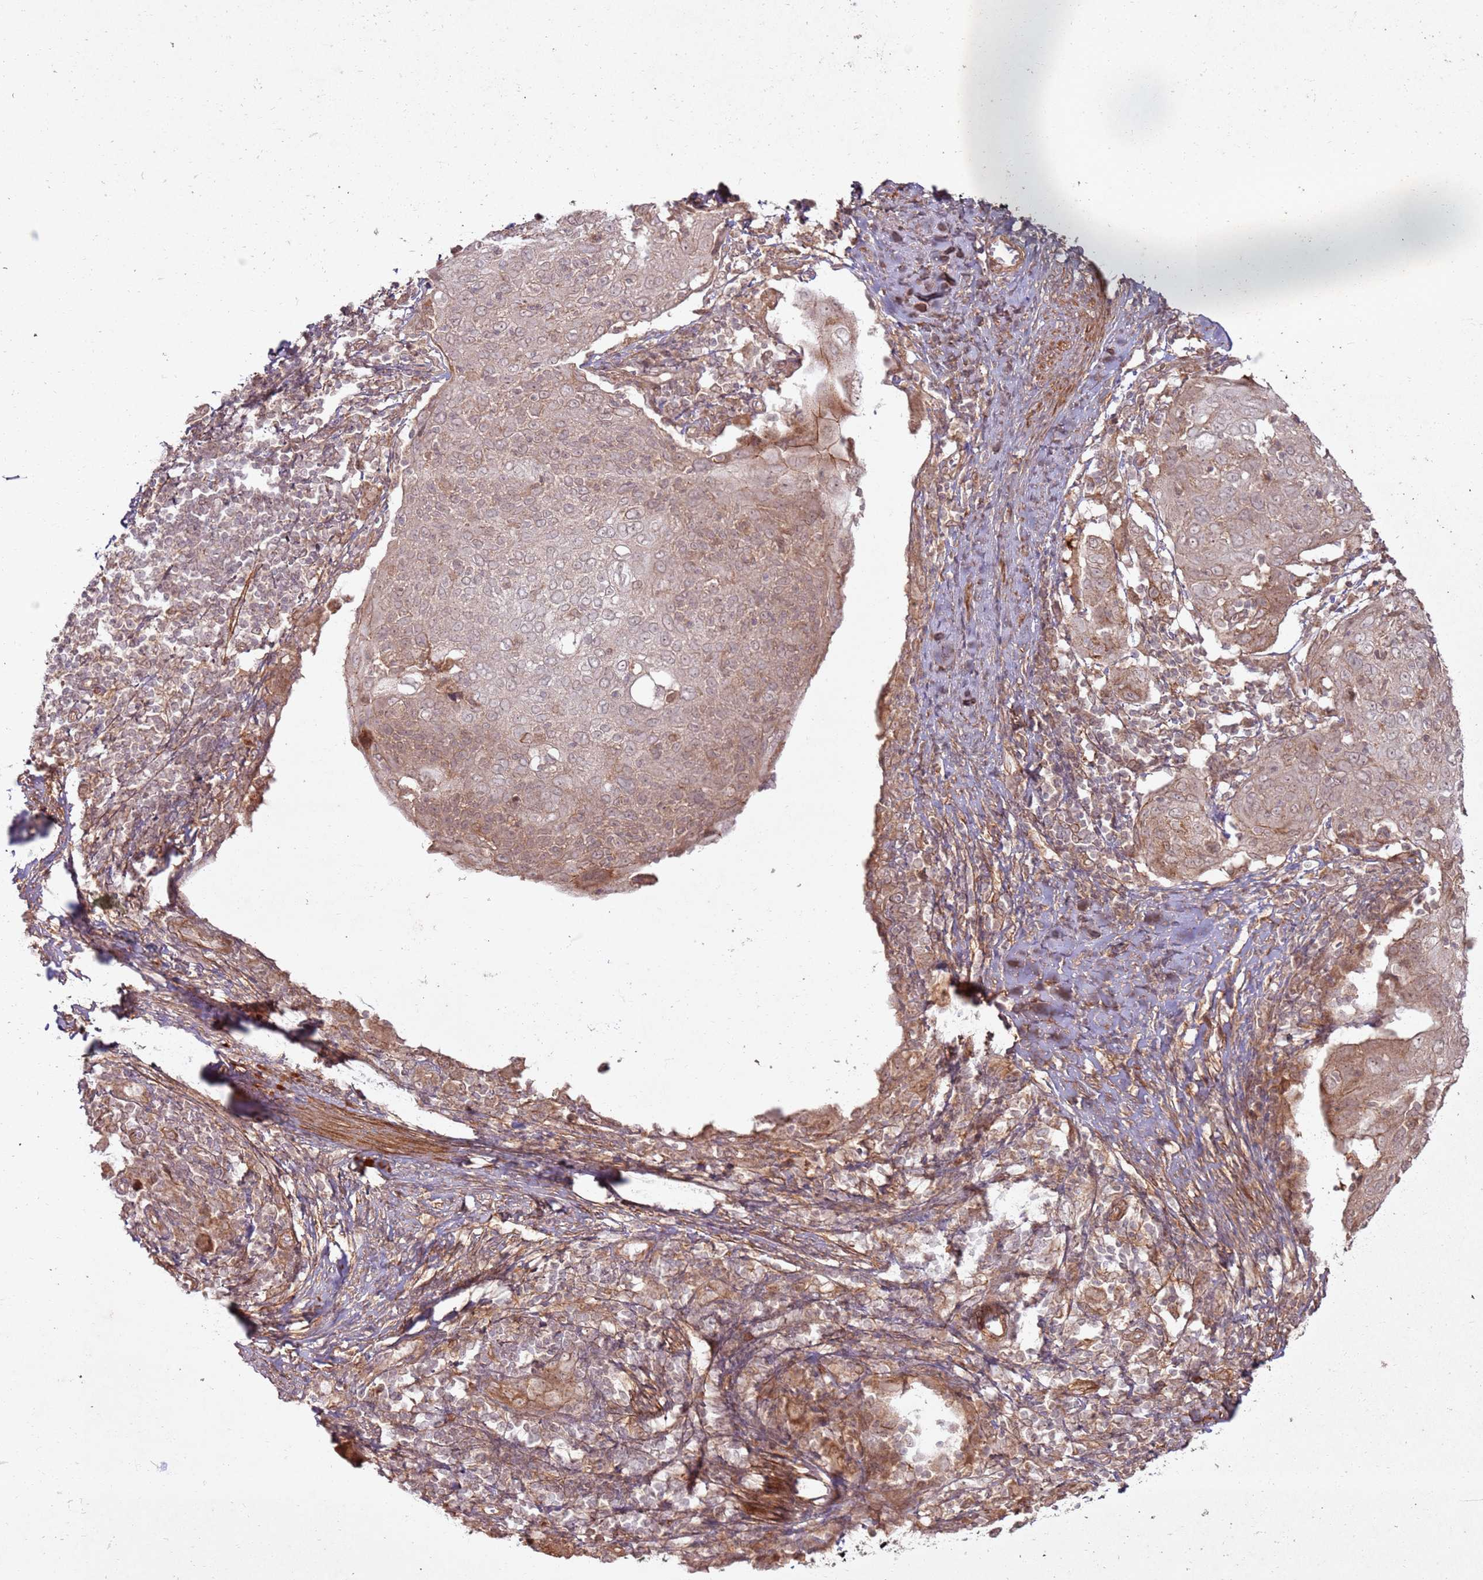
{"staining": {"intensity": "weak", "quantity": ">75%", "location": "cytoplasmic/membranous,nuclear"}, "tissue": "cervical cancer", "cell_type": "Tumor cells", "image_type": "cancer", "snomed": [{"axis": "morphology", "description": "Squamous cell carcinoma, NOS"}, {"axis": "topography", "description": "Cervix"}], "caption": "Immunohistochemical staining of cervical cancer (squamous cell carcinoma) displays weak cytoplasmic/membranous and nuclear protein positivity in approximately >75% of tumor cells.", "gene": "ZNF623", "patient": {"sex": "female", "age": 67}}